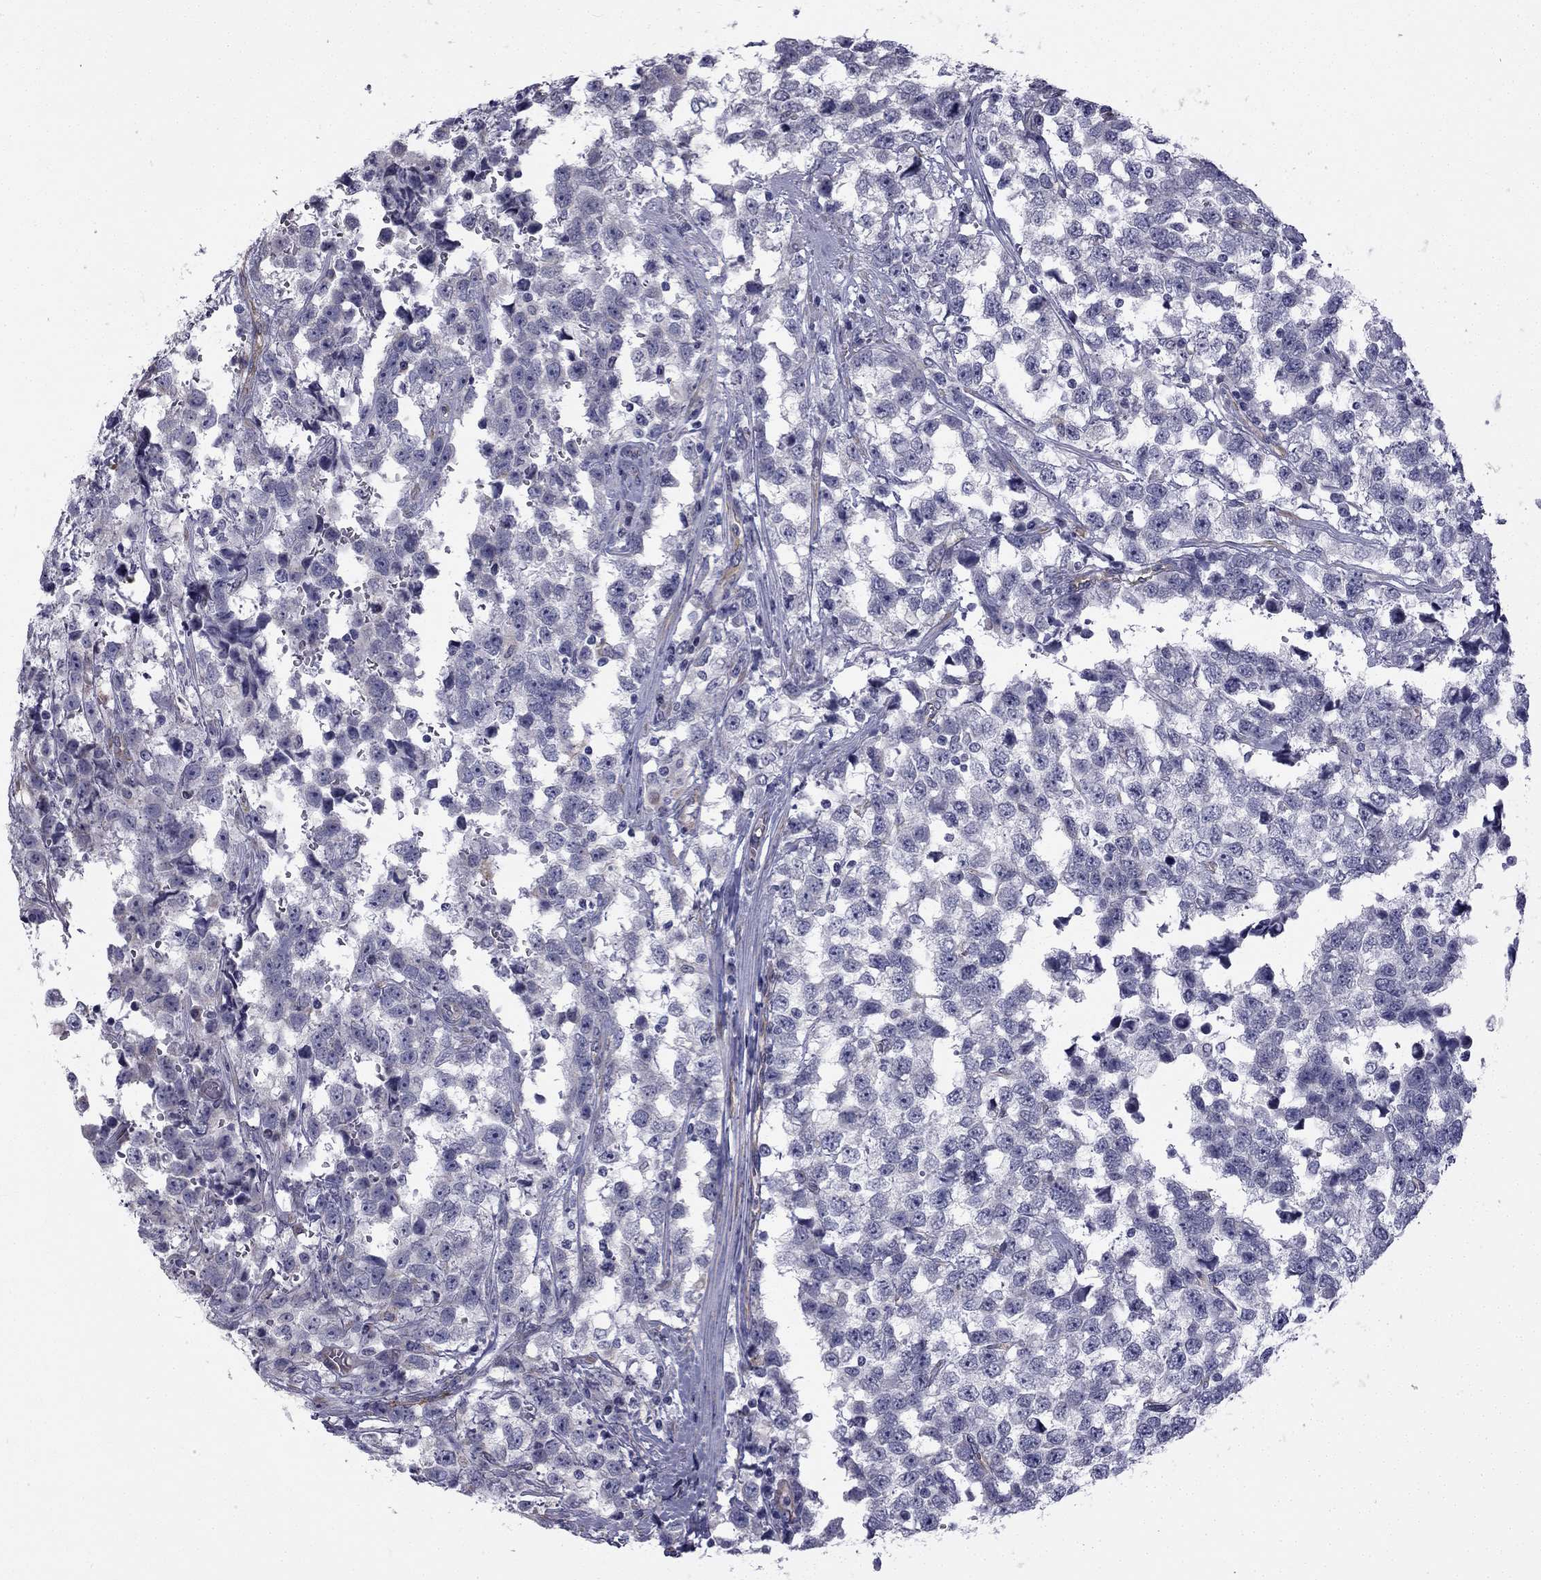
{"staining": {"intensity": "negative", "quantity": "none", "location": "none"}, "tissue": "testis cancer", "cell_type": "Tumor cells", "image_type": "cancer", "snomed": [{"axis": "morphology", "description": "Seminoma, NOS"}, {"axis": "topography", "description": "Testis"}], "caption": "Photomicrograph shows no significant protein expression in tumor cells of testis cancer (seminoma).", "gene": "CCDC40", "patient": {"sex": "male", "age": 34}}